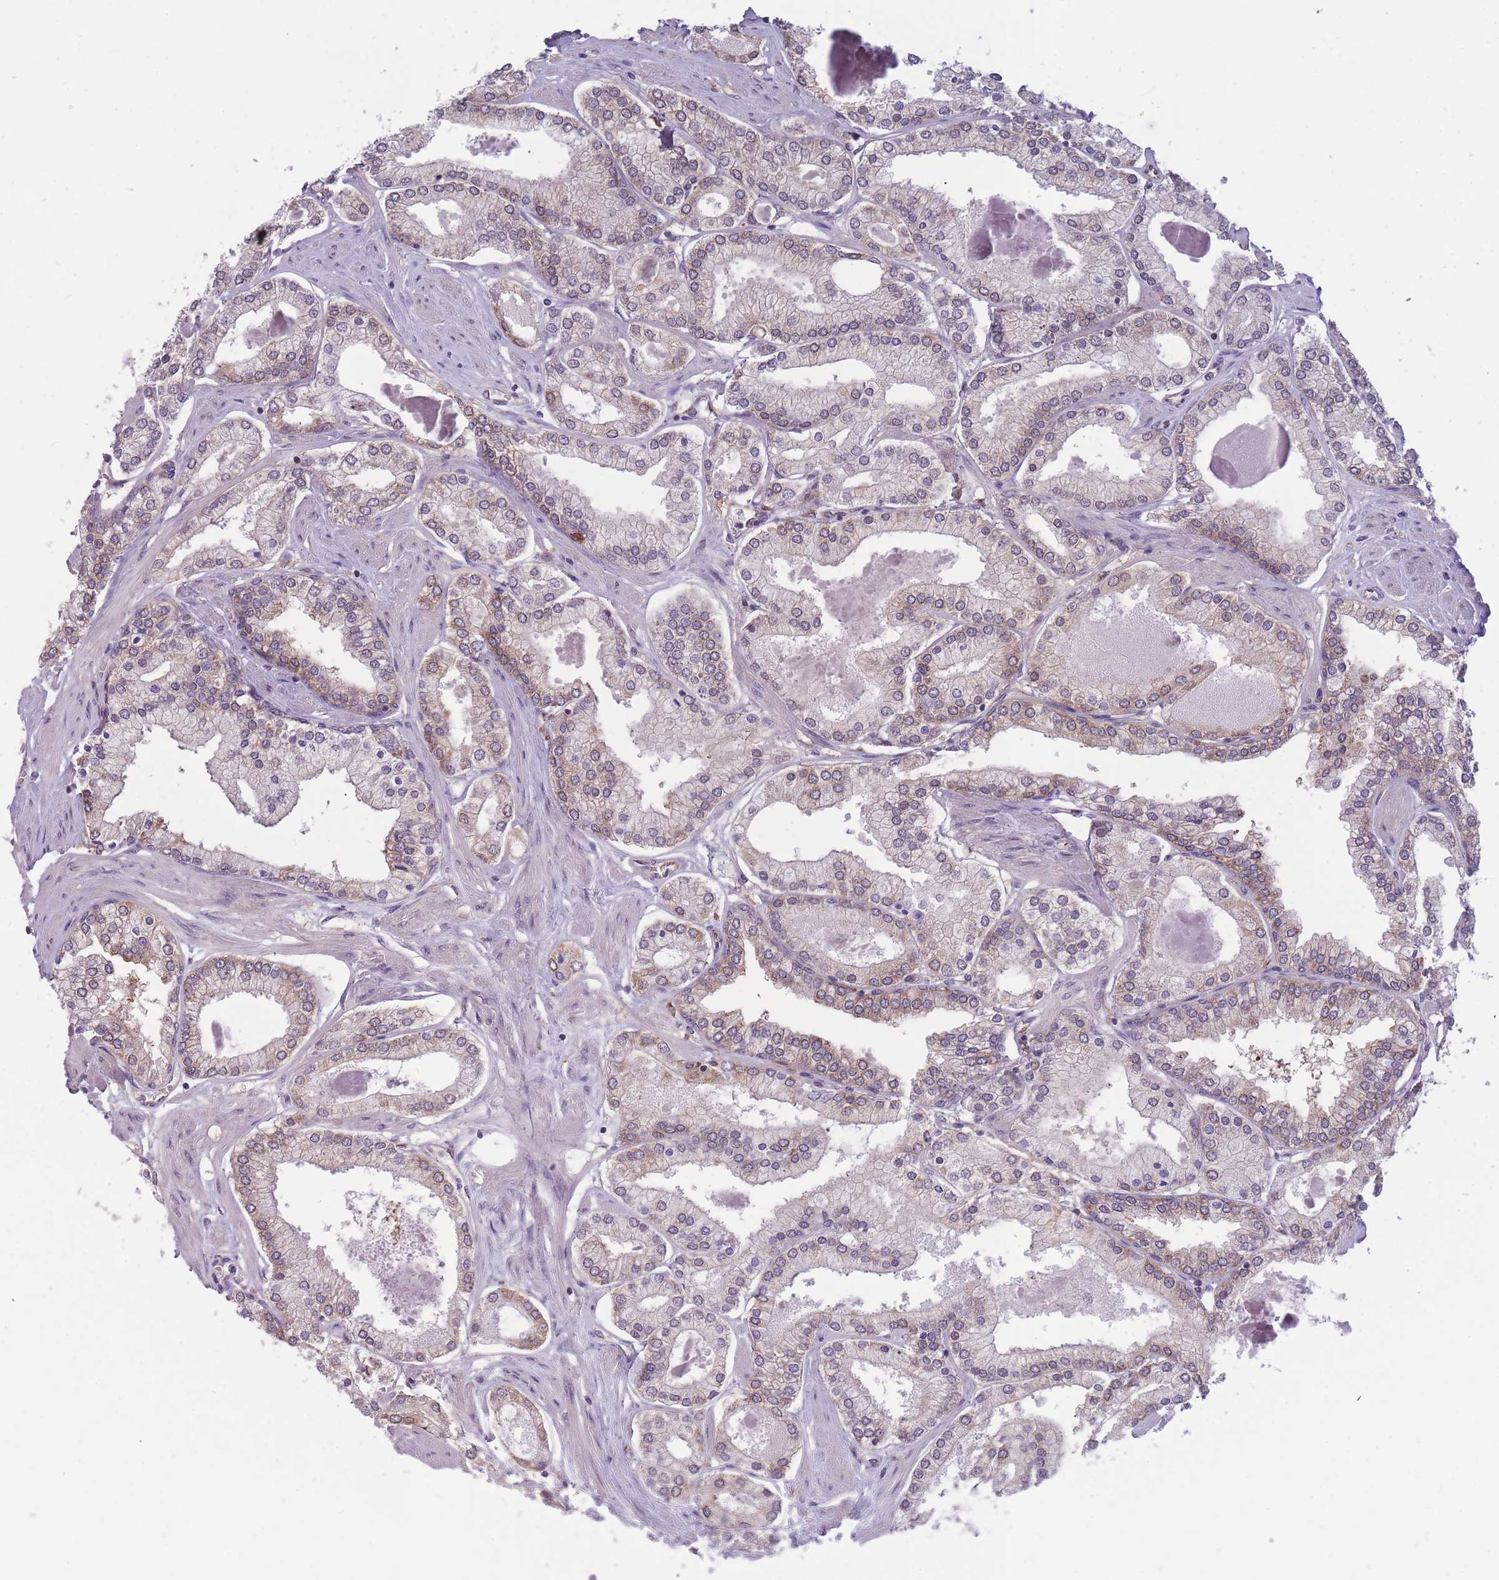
{"staining": {"intensity": "weak", "quantity": "25%-75%", "location": "cytoplasmic/membranous"}, "tissue": "prostate cancer", "cell_type": "Tumor cells", "image_type": "cancer", "snomed": [{"axis": "morphology", "description": "Adenocarcinoma, Low grade"}, {"axis": "topography", "description": "Prostate"}], "caption": "IHC micrograph of neoplastic tissue: prostate cancer (low-grade adenocarcinoma) stained using IHC reveals low levels of weak protein expression localized specifically in the cytoplasmic/membranous of tumor cells, appearing as a cytoplasmic/membranous brown color.", "gene": "TMEM121", "patient": {"sex": "male", "age": 42}}